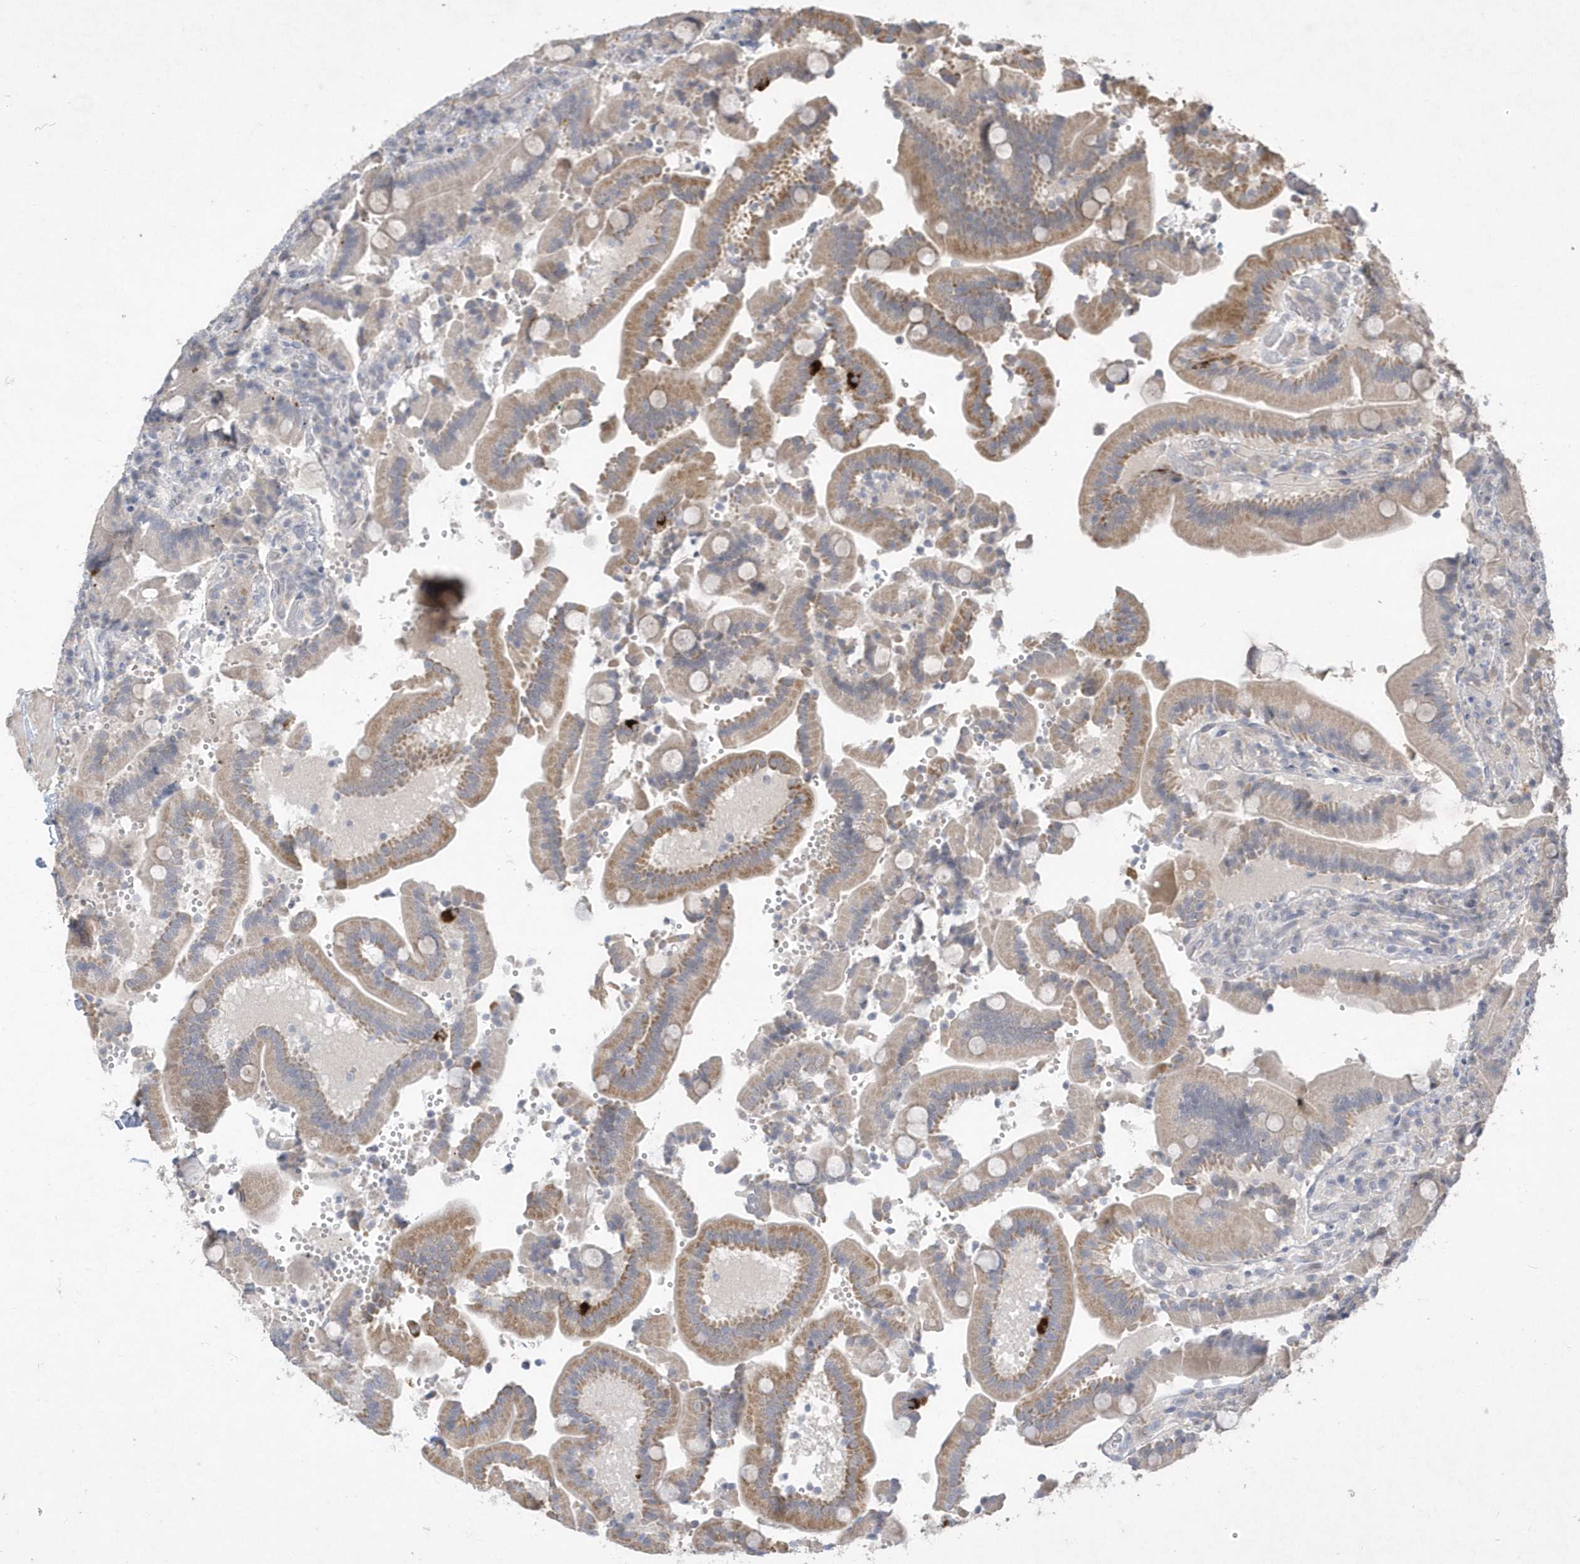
{"staining": {"intensity": "strong", "quantity": "<25%", "location": "cytoplasmic/membranous"}, "tissue": "duodenum", "cell_type": "Glandular cells", "image_type": "normal", "snomed": [{"axis": "morphology", "description": "Normal tissue, NOS"}, {"axis": "topography", "description": "Duodenum"}], "caption": "This photomicrograph reveals immunohistochemistry staining of normal duodenum, with medium strong cytoplasmic/membranous positivity in approximately <25% of glandular cells.", "gene": "TSPEAR", "patient": {"sex": "female", "age": 62}}